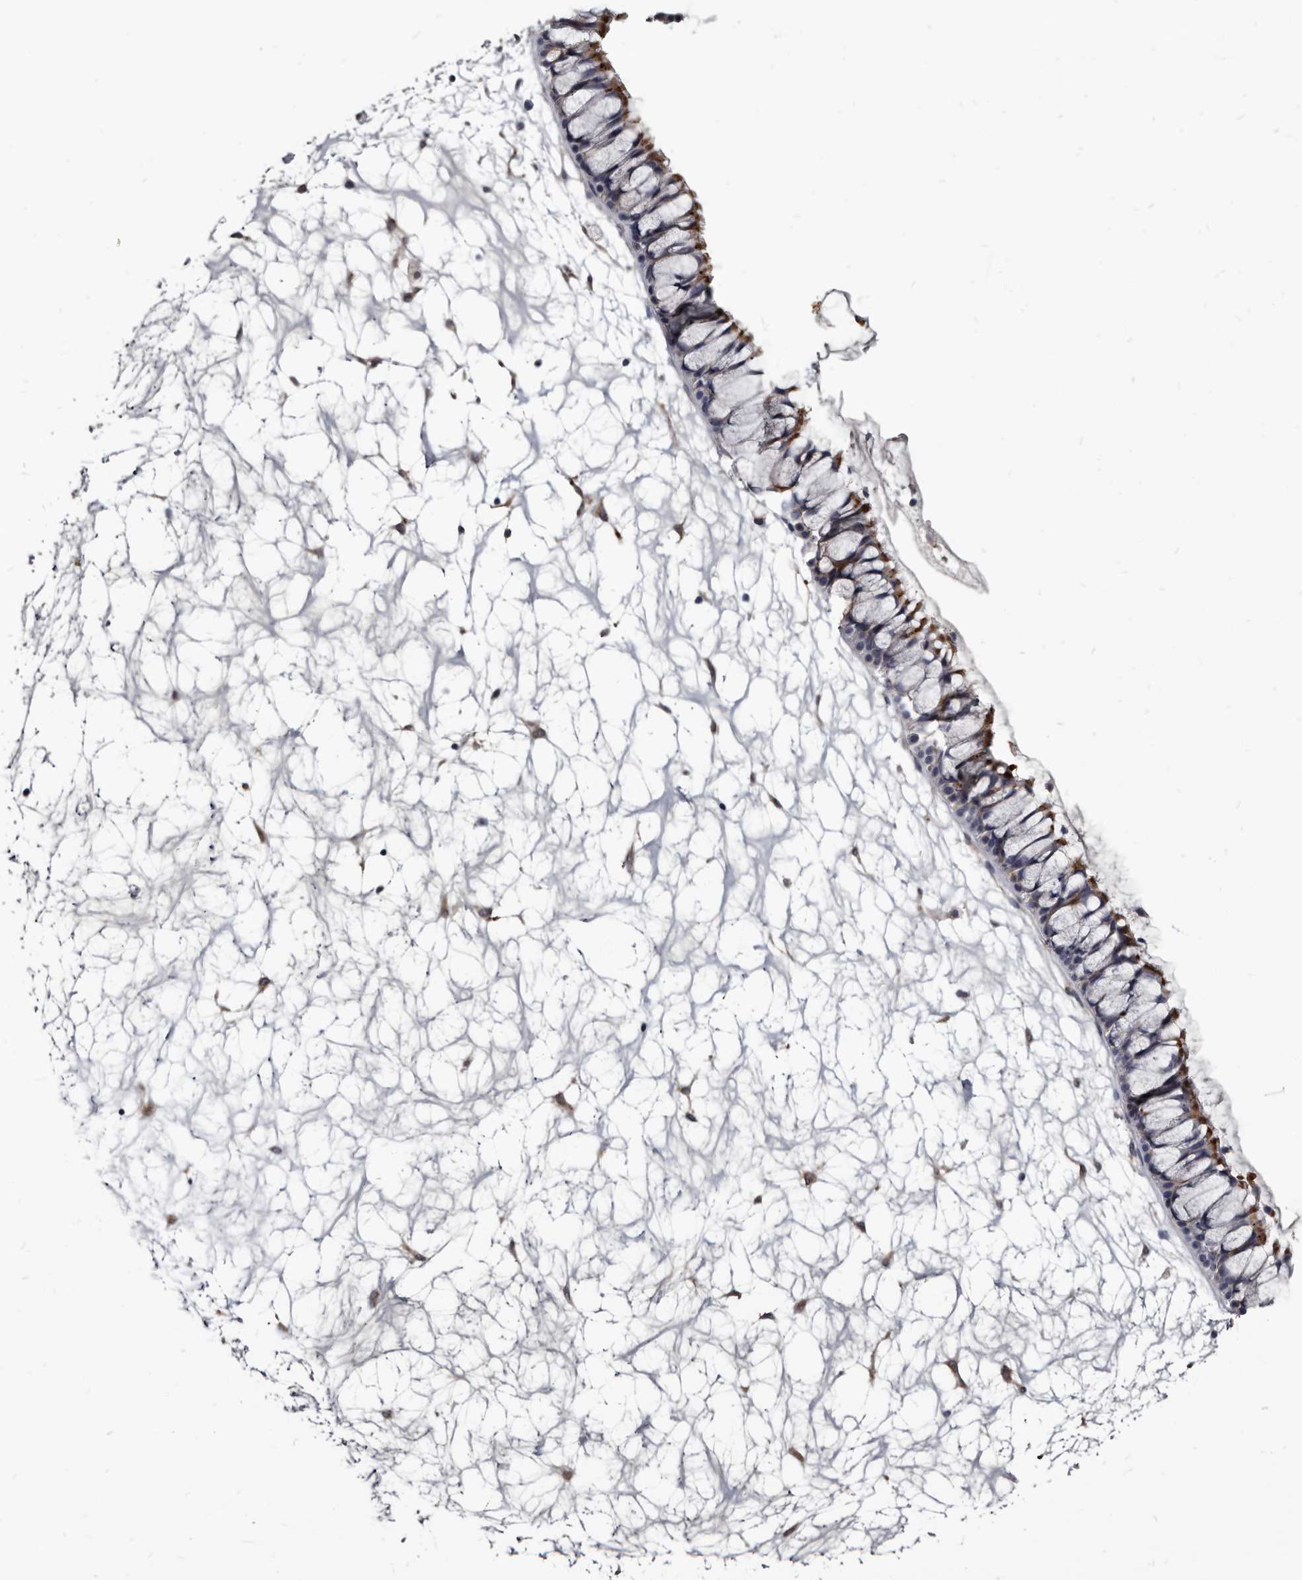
{"staining": {"intensity": "moderate", "quantity": "25%-75%", "location": "cytoplasmic/membranous"}, "tissue": "nasopharynx", "cell_type": "Respiratory epithelial cells", "image_type": "normal", "snomed": [{"axis": "morphology", "description": "Normal tissue, NOS"}, {"axis": "topography", "description": "Nasopharynx"}], "caption": "Protein expression by immunohistochemistry (IHC) shows moderate cytoplasmic/membranous staining in approximately 25%-75% of respiratory epithelial cells in normal nasopharynx. (IHC, brightfield microscopy, high magnification).", "gene": "PRSS8", "patient": {"sex": "male", "age": 64}}